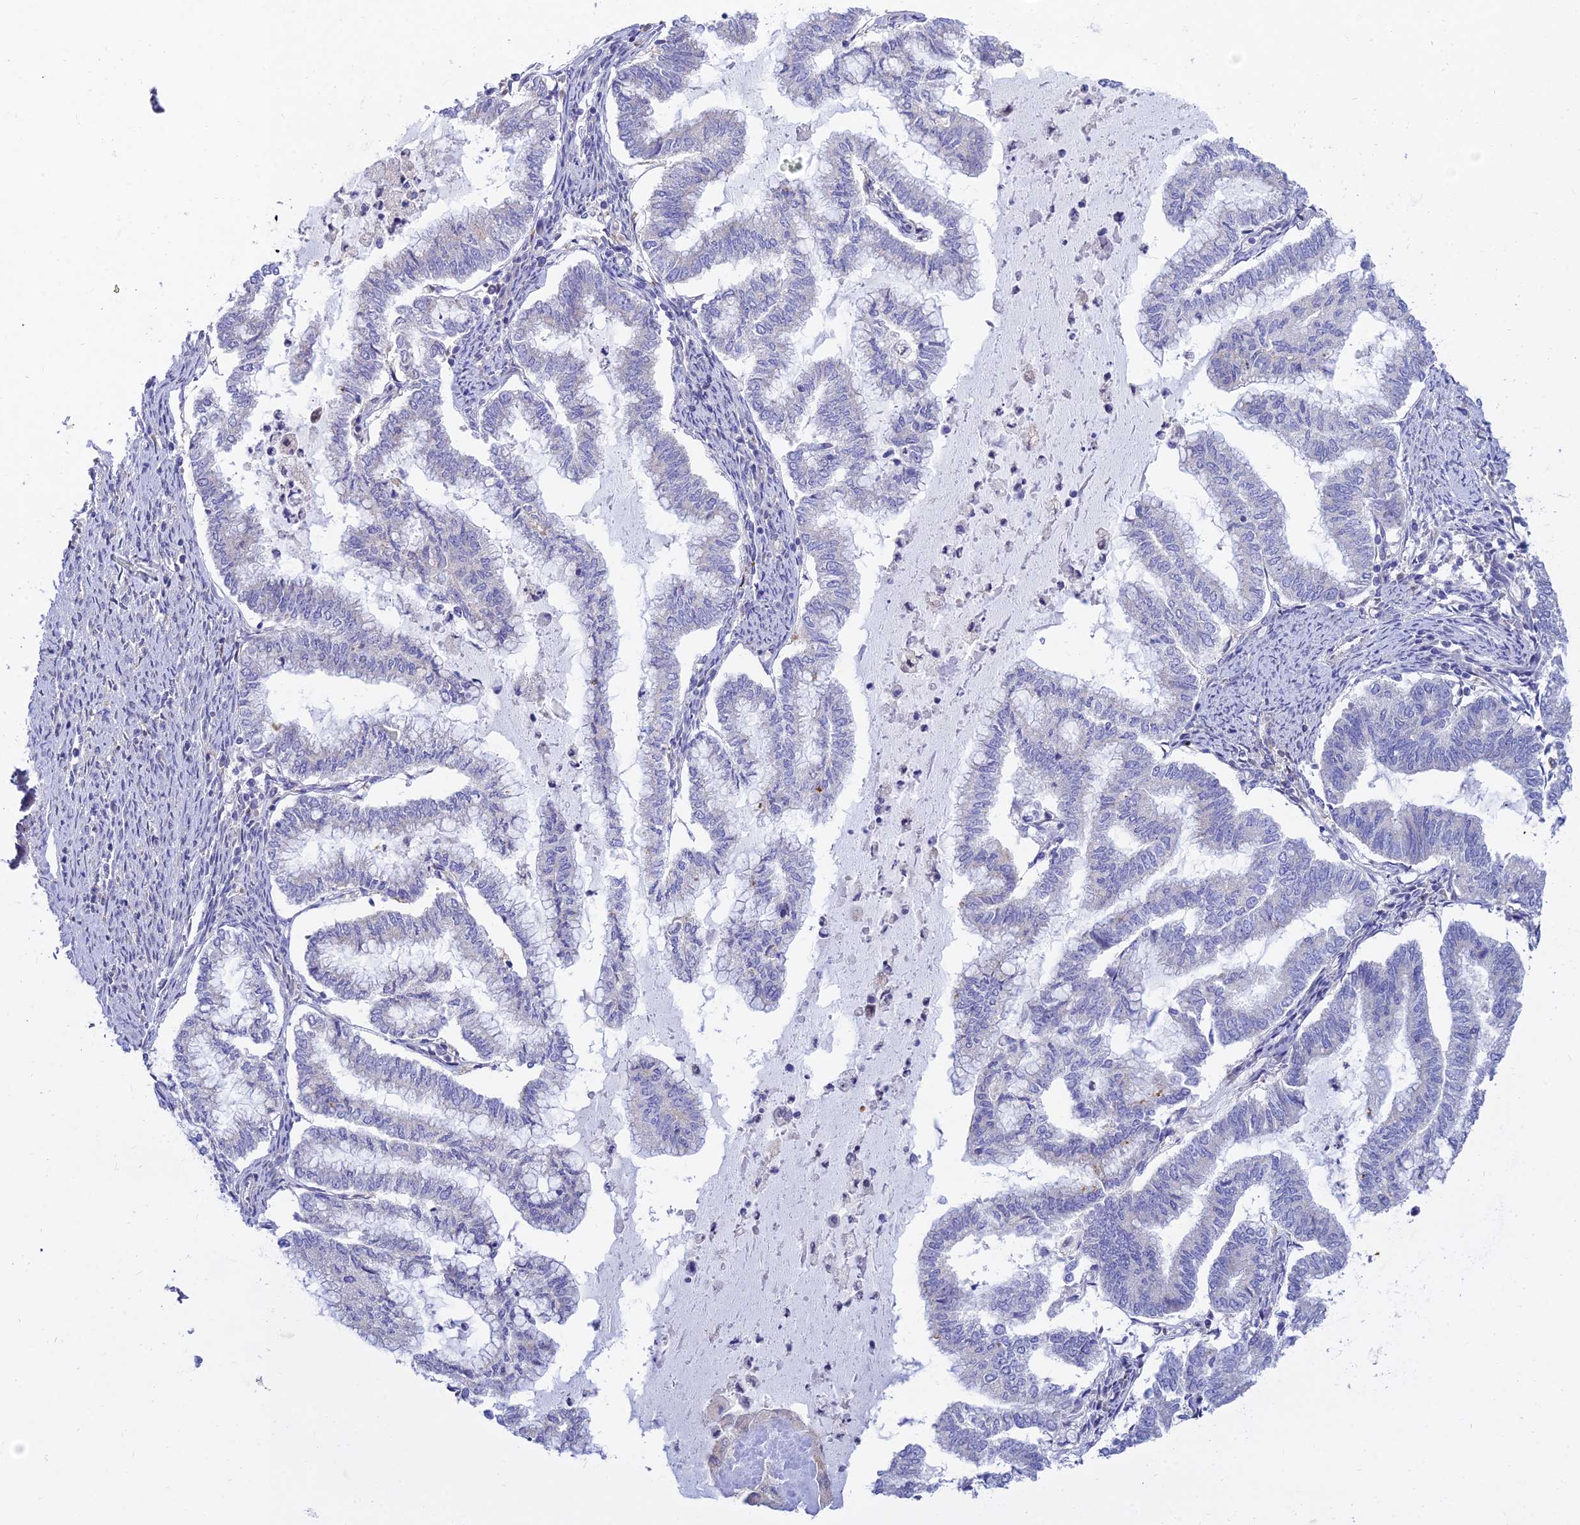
{"staining": {"intensity": "negative", "quantity": "none", "location": "none"}, "tissue": "endometrial cancer", "cell_type": "Tumor cells", "image_type": "cancer", "snomed": [{"axis": "morphology", "description": "Adenocarcinoma, NOS"}, {"axis": "topography", "description": "Endometrium"}], "caption": "Image shows no significant protein expression in tumor cells of endometrial cancer.", "gene": "ARL8B", "patient": {"sex": "female", "age": 79}}